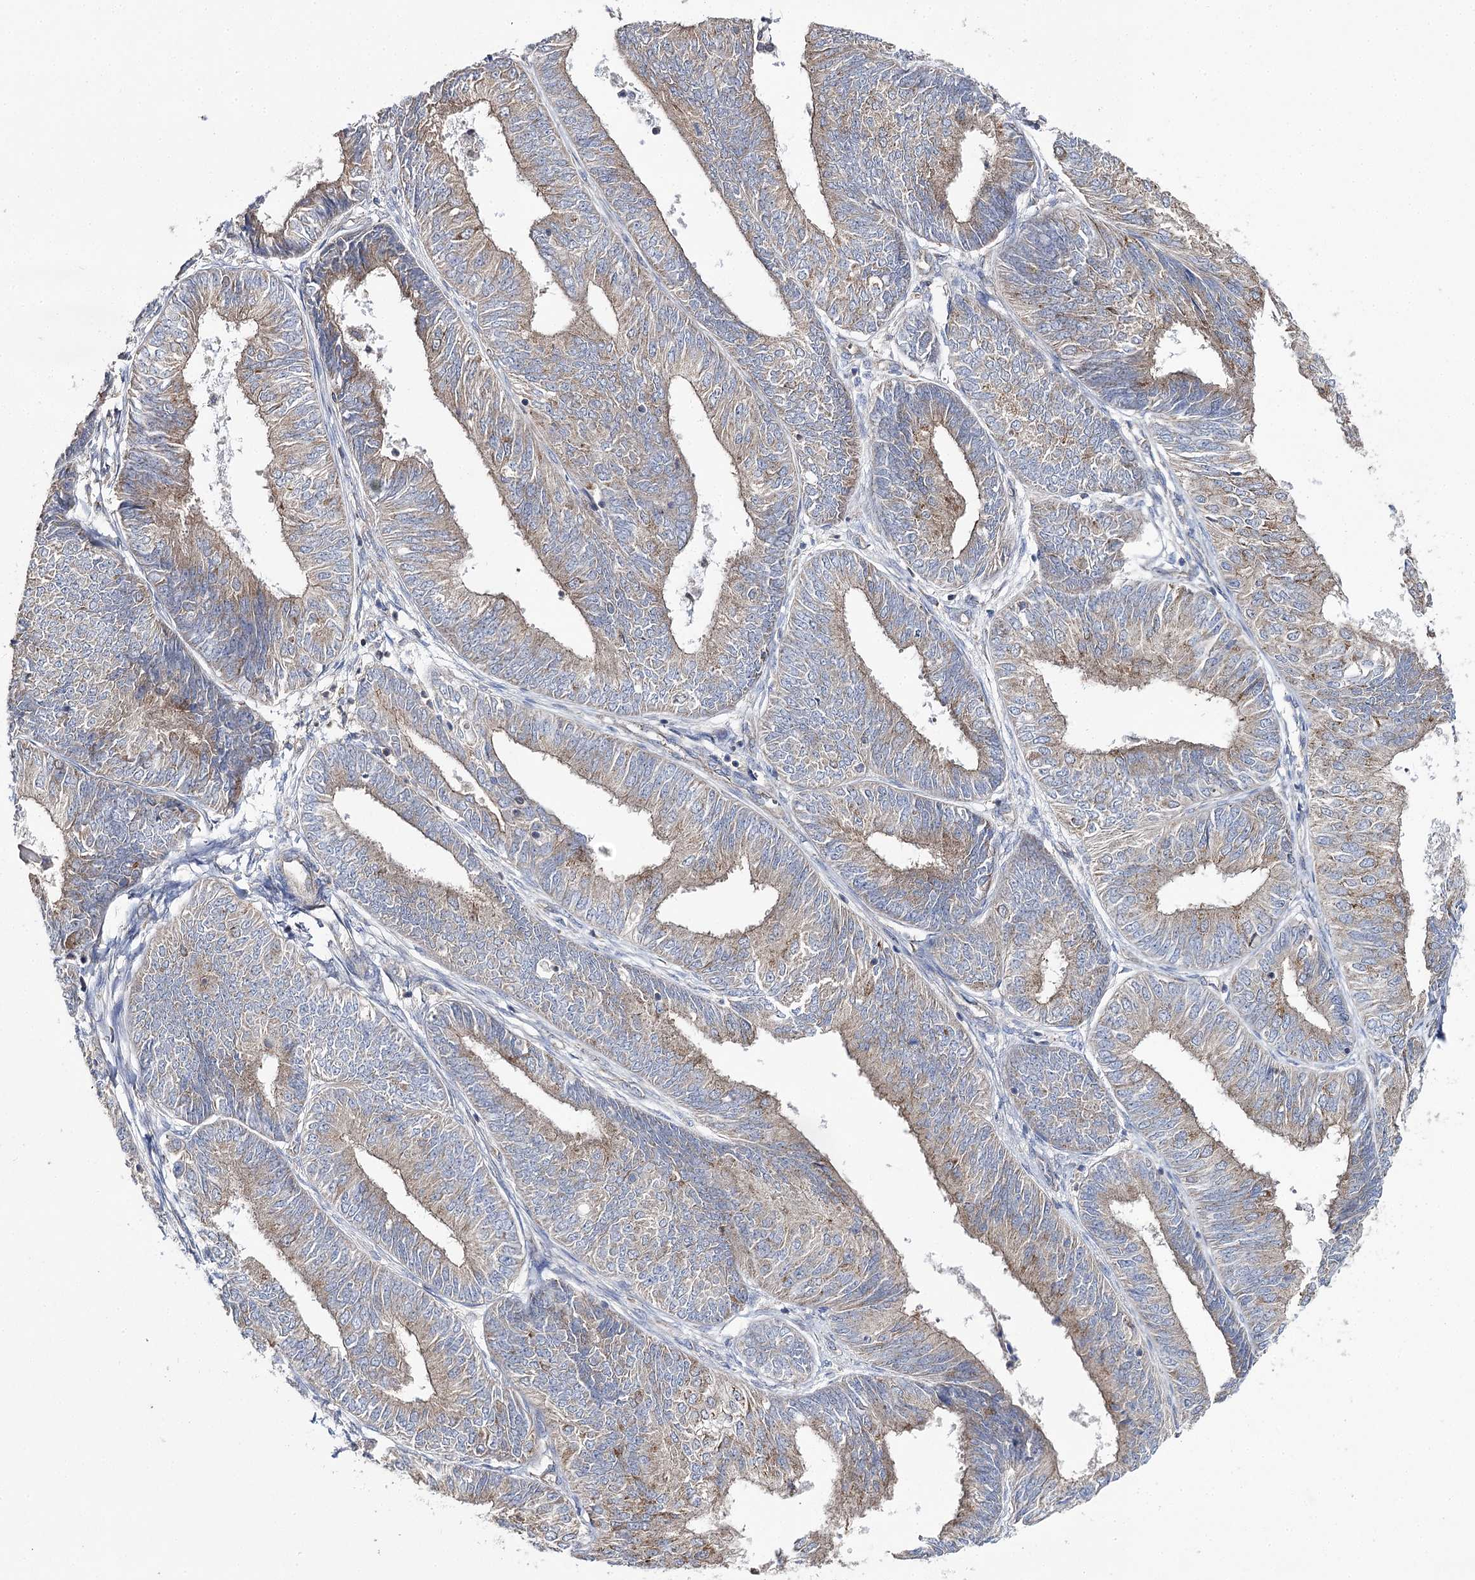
{"staining": {"intensity": "weak", "quantity": "25%-75%", "location": "cytoplasmic/membranous"}, "tissue": "endometrial cancer", "cell_type": "Tumor cells", "image_type": "cancer", "snomed": [{"axis": "morphology", "description": "Adenocarcinoma, NOS"}, {"axis": "topography", "description": "Endometrium"}], "caption": "About 25%-75% of tumor cells in endometrial adenocarcinoma show weak cytoplasmic/membranous protein staining as visualized by brown immunohistochemical staining.", "gene": "AURKC", "patient": {"sex": "female", "age": 58}}